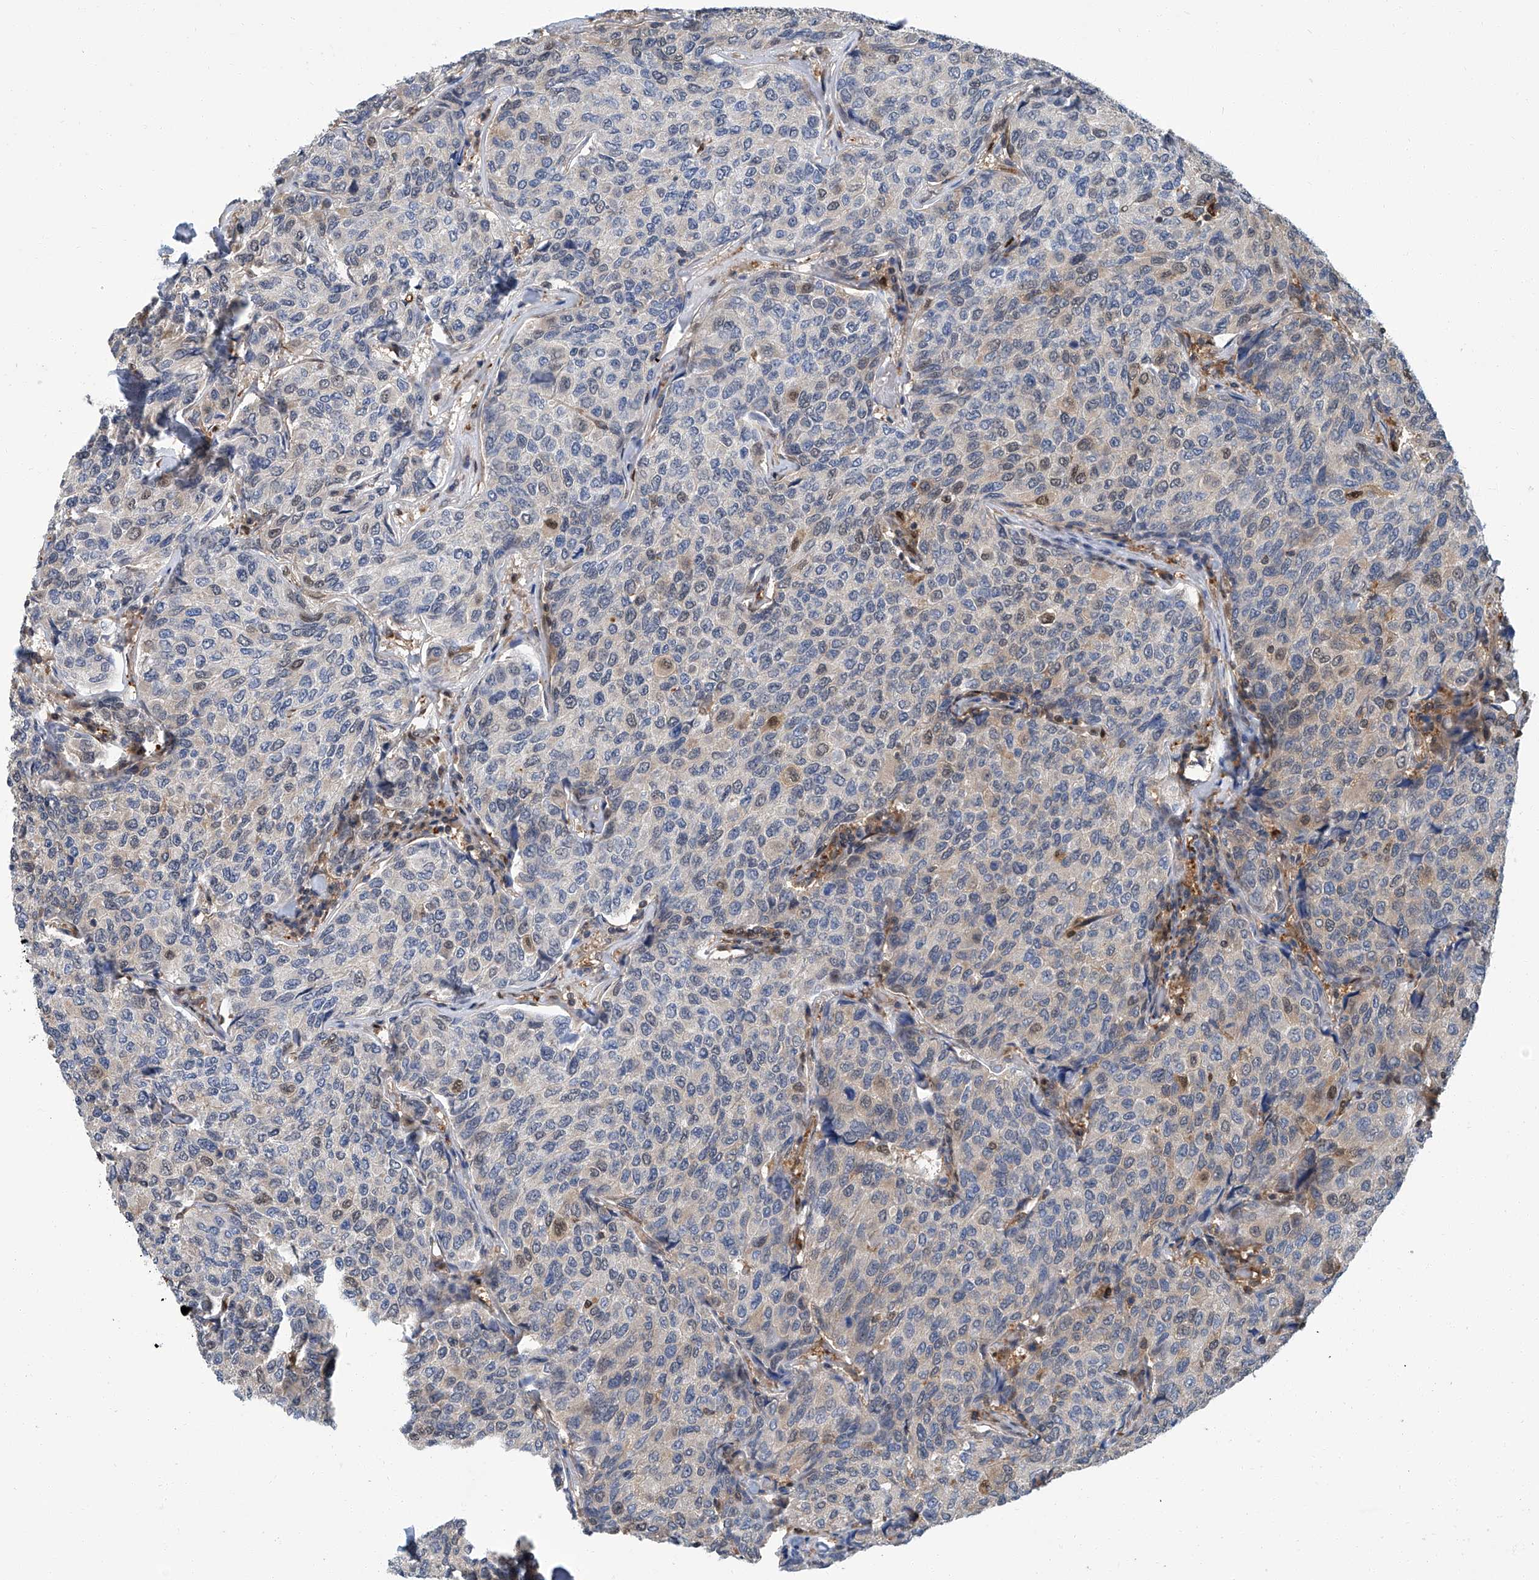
{"staining": {"intensity": "weak", "quantity": "<25%", "location": "cytoplasmic/membranous"}, "tissue": "breast cancer", "cell_type": "Tumor cells", "image_type": "cancer", "snomed": [{"axis": "morphology", "description": "Duct carcinoma"}, {"axis": "topography", "description": "Breast"}], "caption": "Human breast cancer stained for a protein using IHC demonstrates no expression in tumor cells.", "gene": "PSMB10", "patient": {"sex": "female", "age": 55}}